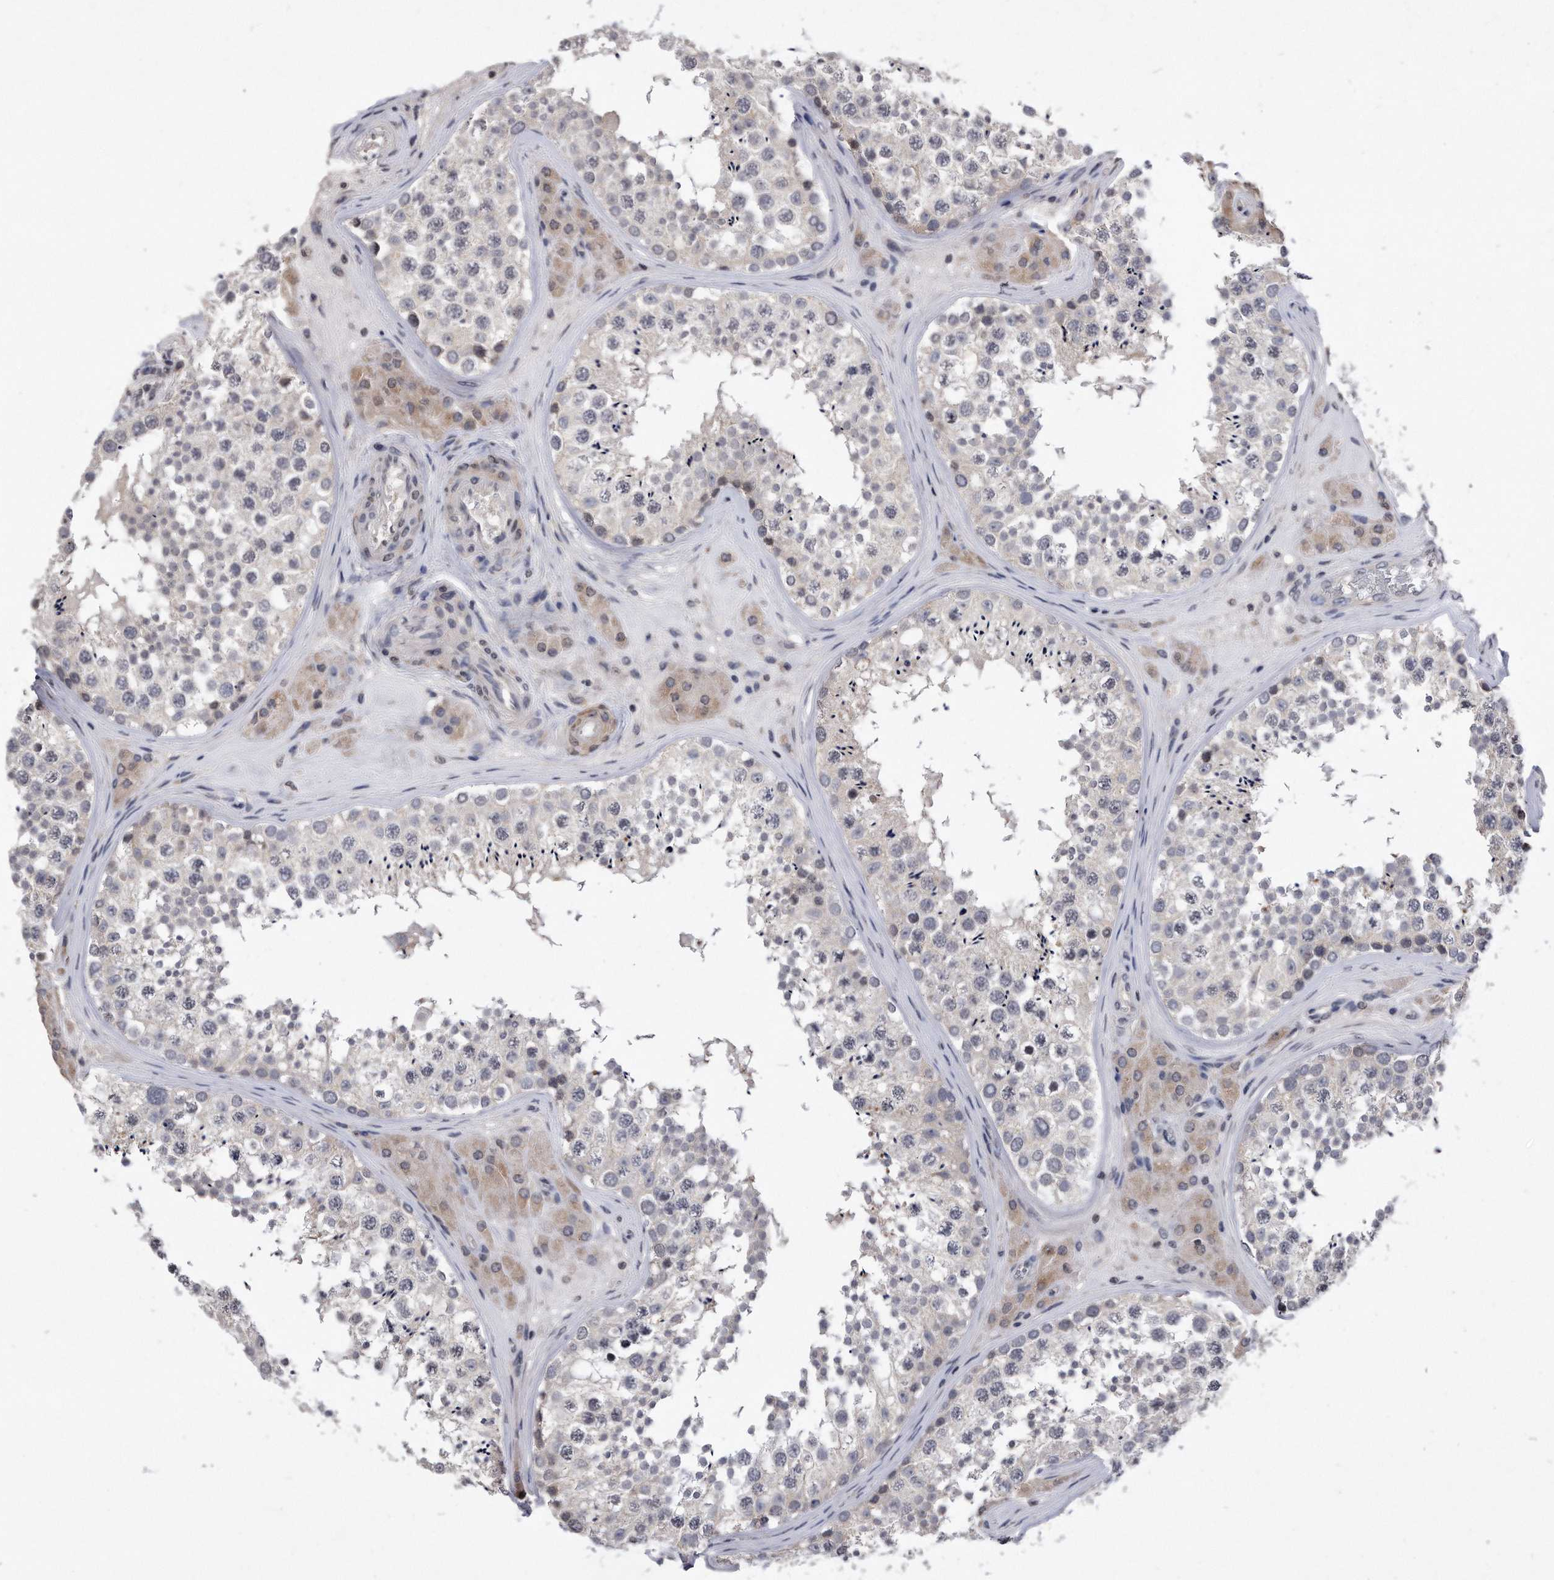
{"staining": {"intensity": "negative", "quantity": "none", "location": "none"}, "tissue": "testis", "cell_type": "Cells in seminiferous ducts", "image_type": "normal", "snomed": [{"axis": "morphology", "description": "Normal tissue, NOS"}, {"axis": "topography", "description": "Testis"}], "caption": "This micrograph is of normal testis stained with immunohistochemistry to label a protein in brown with the nuclei are counter-stained blue. There is no staining in cells in seminiferous ducts. Brightfield microscopy of immunohistochemistry stained with DAB (brown) and hematoxylin (blue), captured at high magnification.", "gene": "DAB1", "patient": {"sex": "male", "age": 46}}